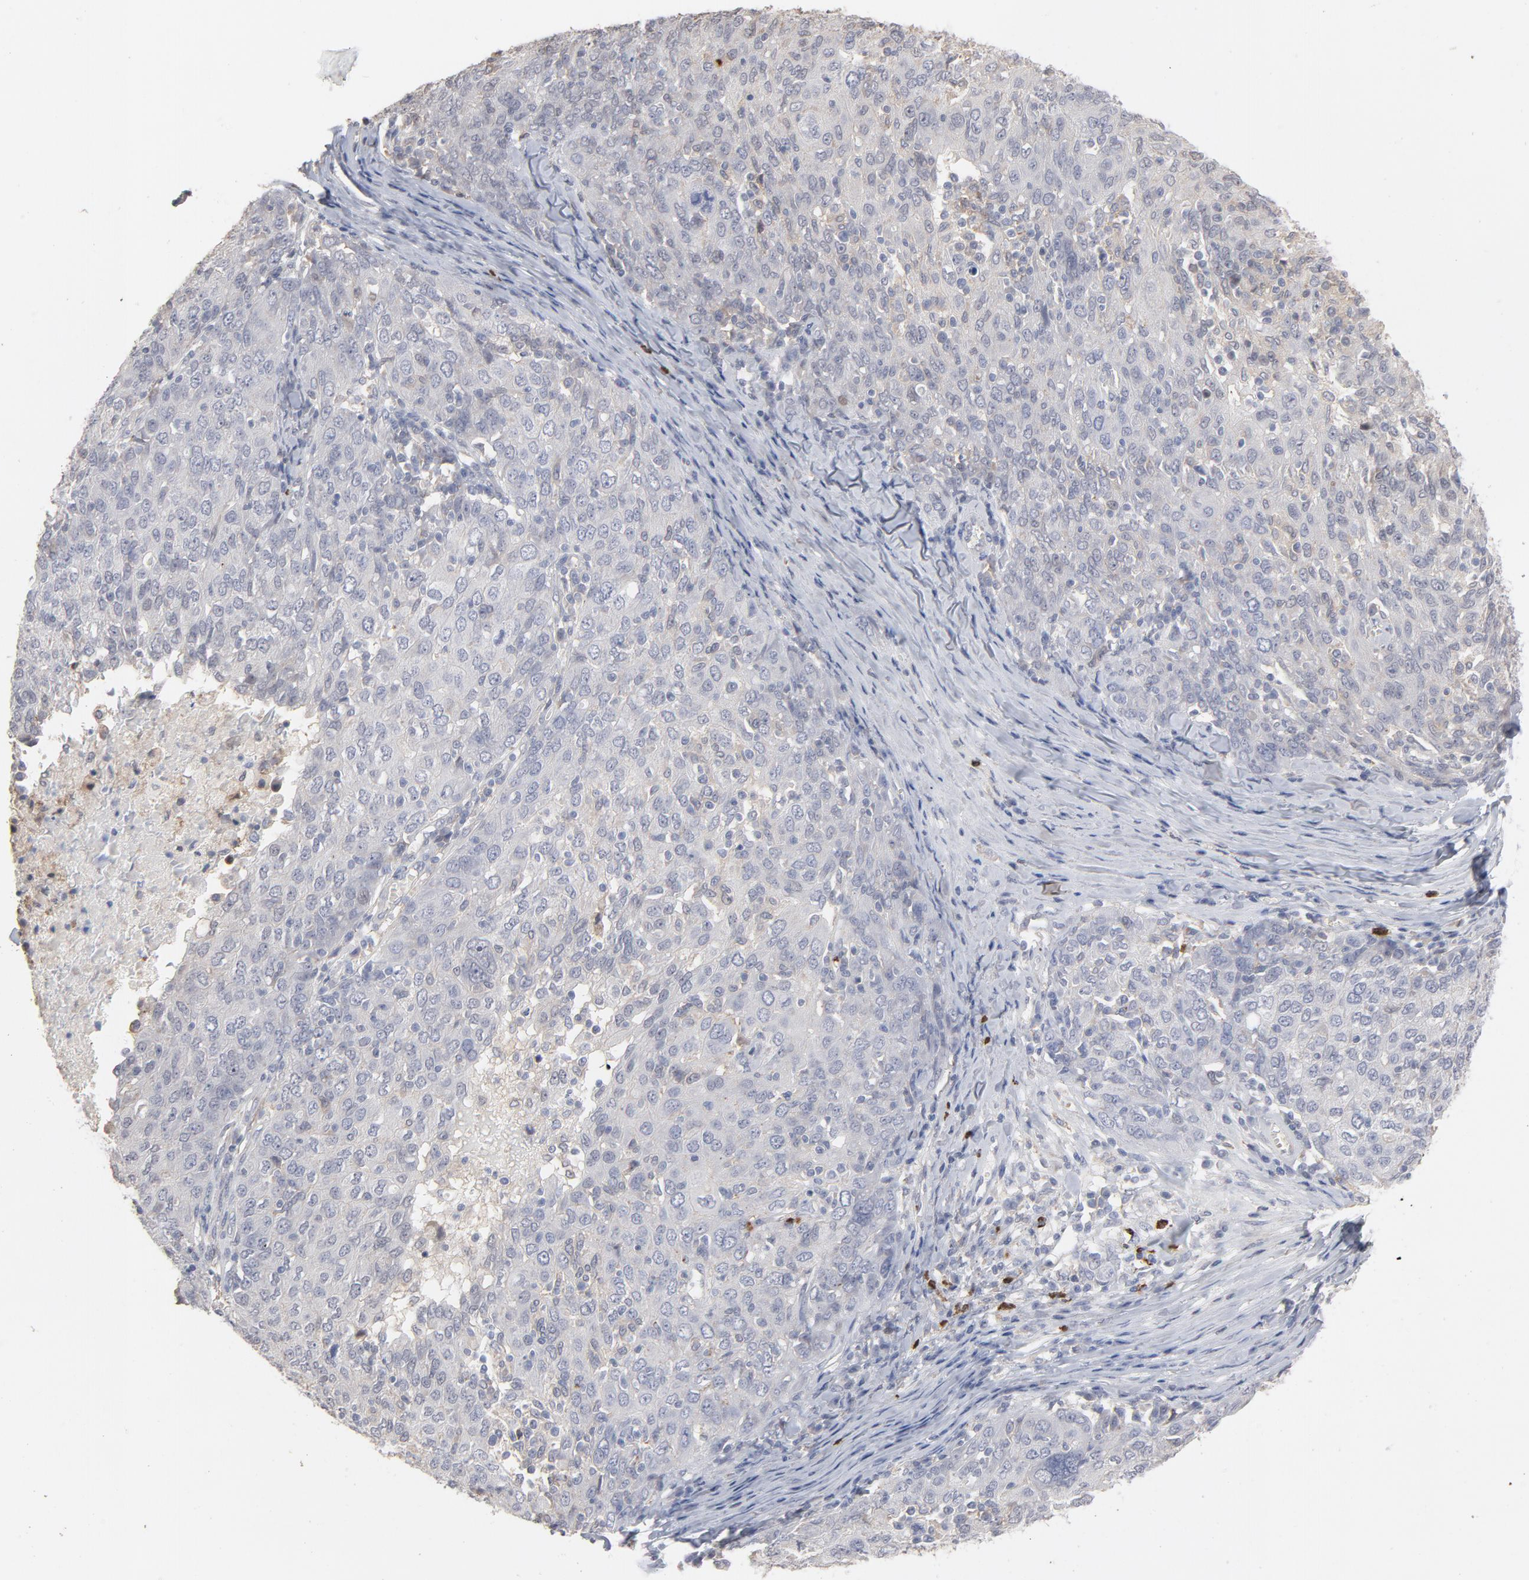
{"staining": {"intensity": "weak", "quantity": "<25%", "location": "cytoplasmic/membranous"}, "tissue": "ovarian cancer", "cell_type": "Tumor cells", "image_type": "cancer", "snomed": [{"axis": "morphology", "description": "Carcinoma, endometroid"}, {"axis": "topography", "description": "Ovary"}], "caption": "High magnification brightfield microscopy of ovarian cancer (endometroid carcinoma) stained with DAB (3,3'-diaminobenzidine) (brown) and counterstained with hematoxylin (blue): tumor cells show no significant staining.", "gene": "PNMA1", "patient": {"sex": "female", "age": 50}}